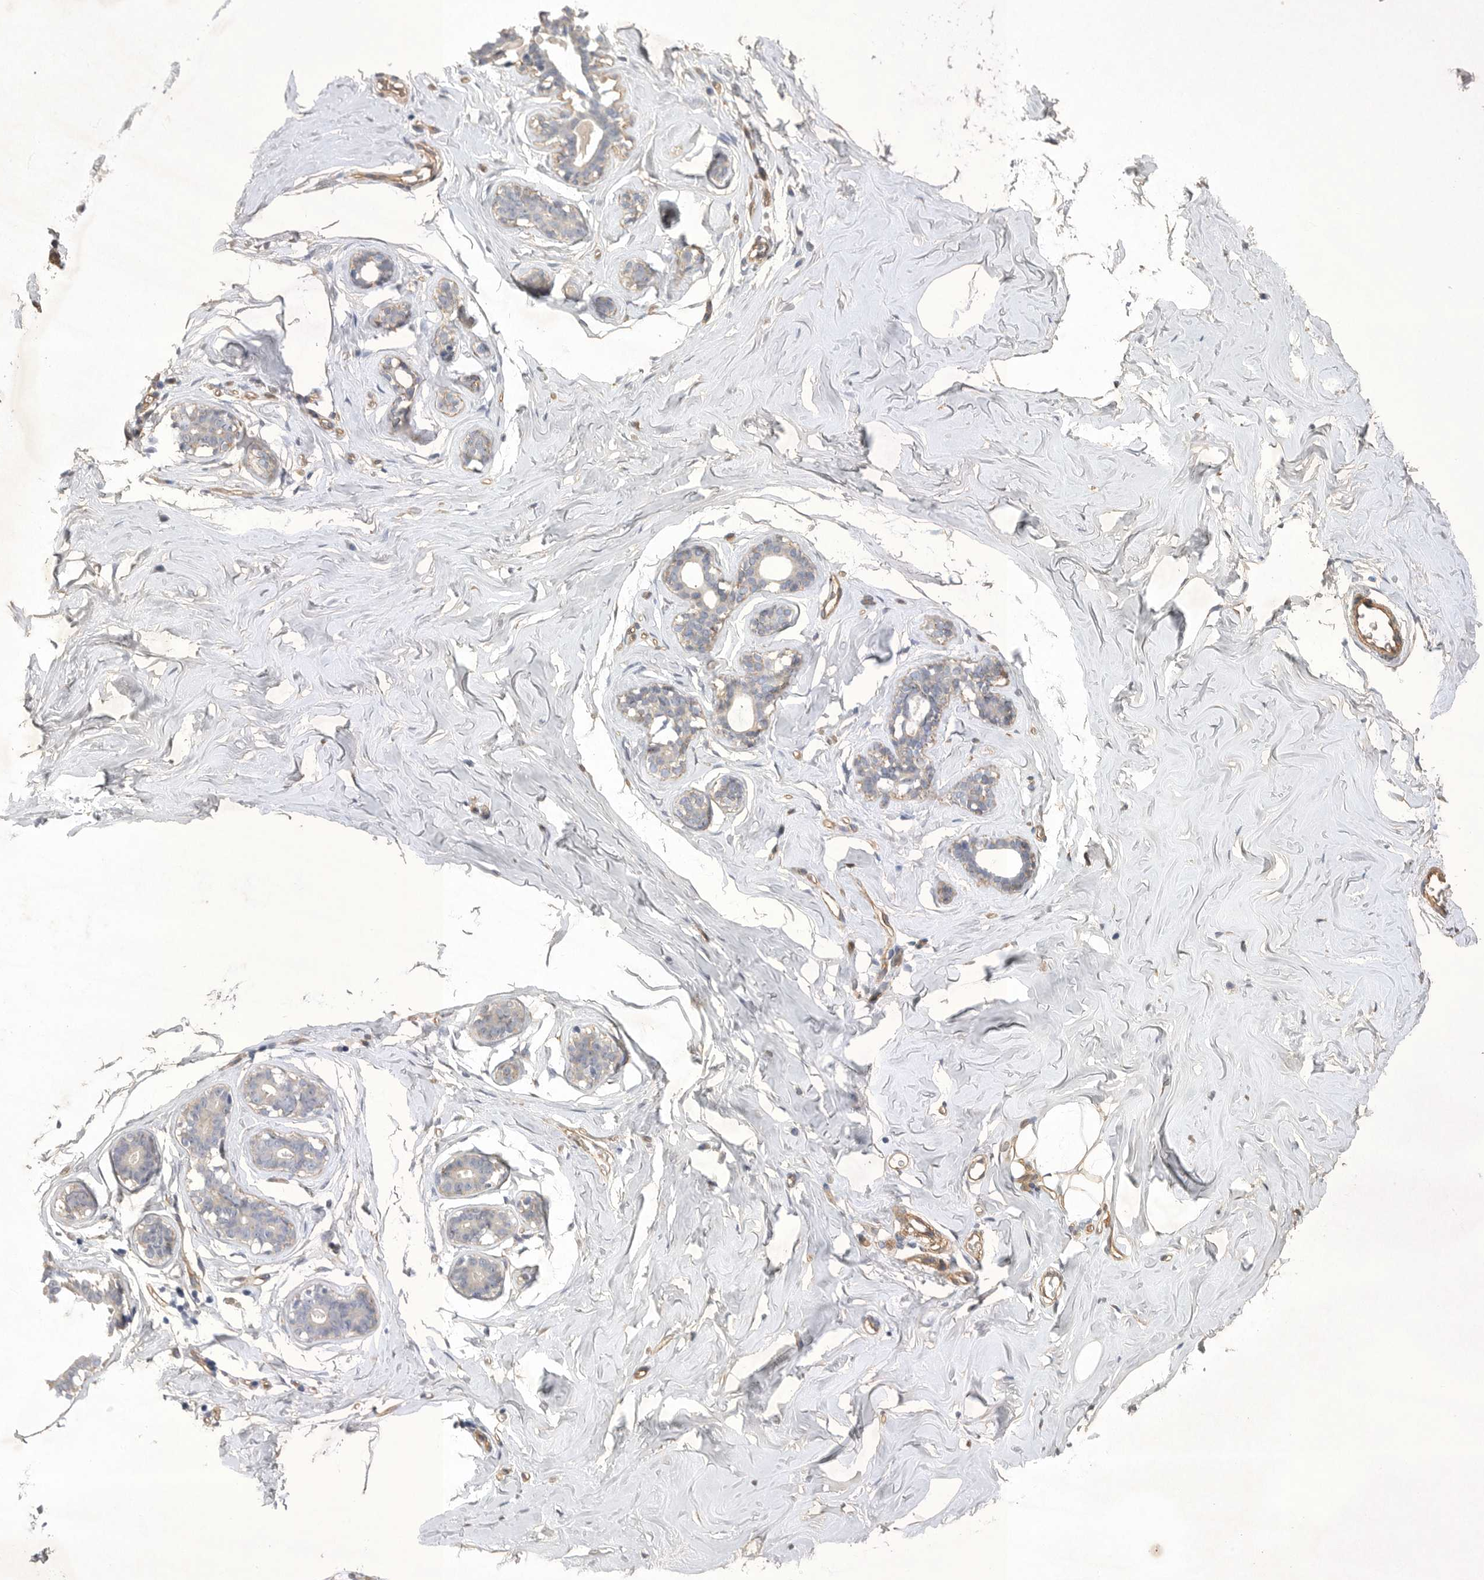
{"staining": {"intensity": "weak", "quantity": ">75%", "location": "cytoplasmic/membranous"}, "tissue": "adipose tissue", "cell_type": "Adipocytes", "image_type": "normal", "snomed": [{"axis": "morphology", "description": "Normal tissue, NOS"}, {"axis": "morphology", "description": "Fibrosis, NOS"}, {"axis": "topography", "description": "Breast"}, {"axis": "topography", "description": "Adipose tissue"}], "caption": "Adipose tissue stained with a protein marker displays weak staining in adipocytes.", "gene": "ANKFY1", "patient": {"sex": "female", "age": 39}}